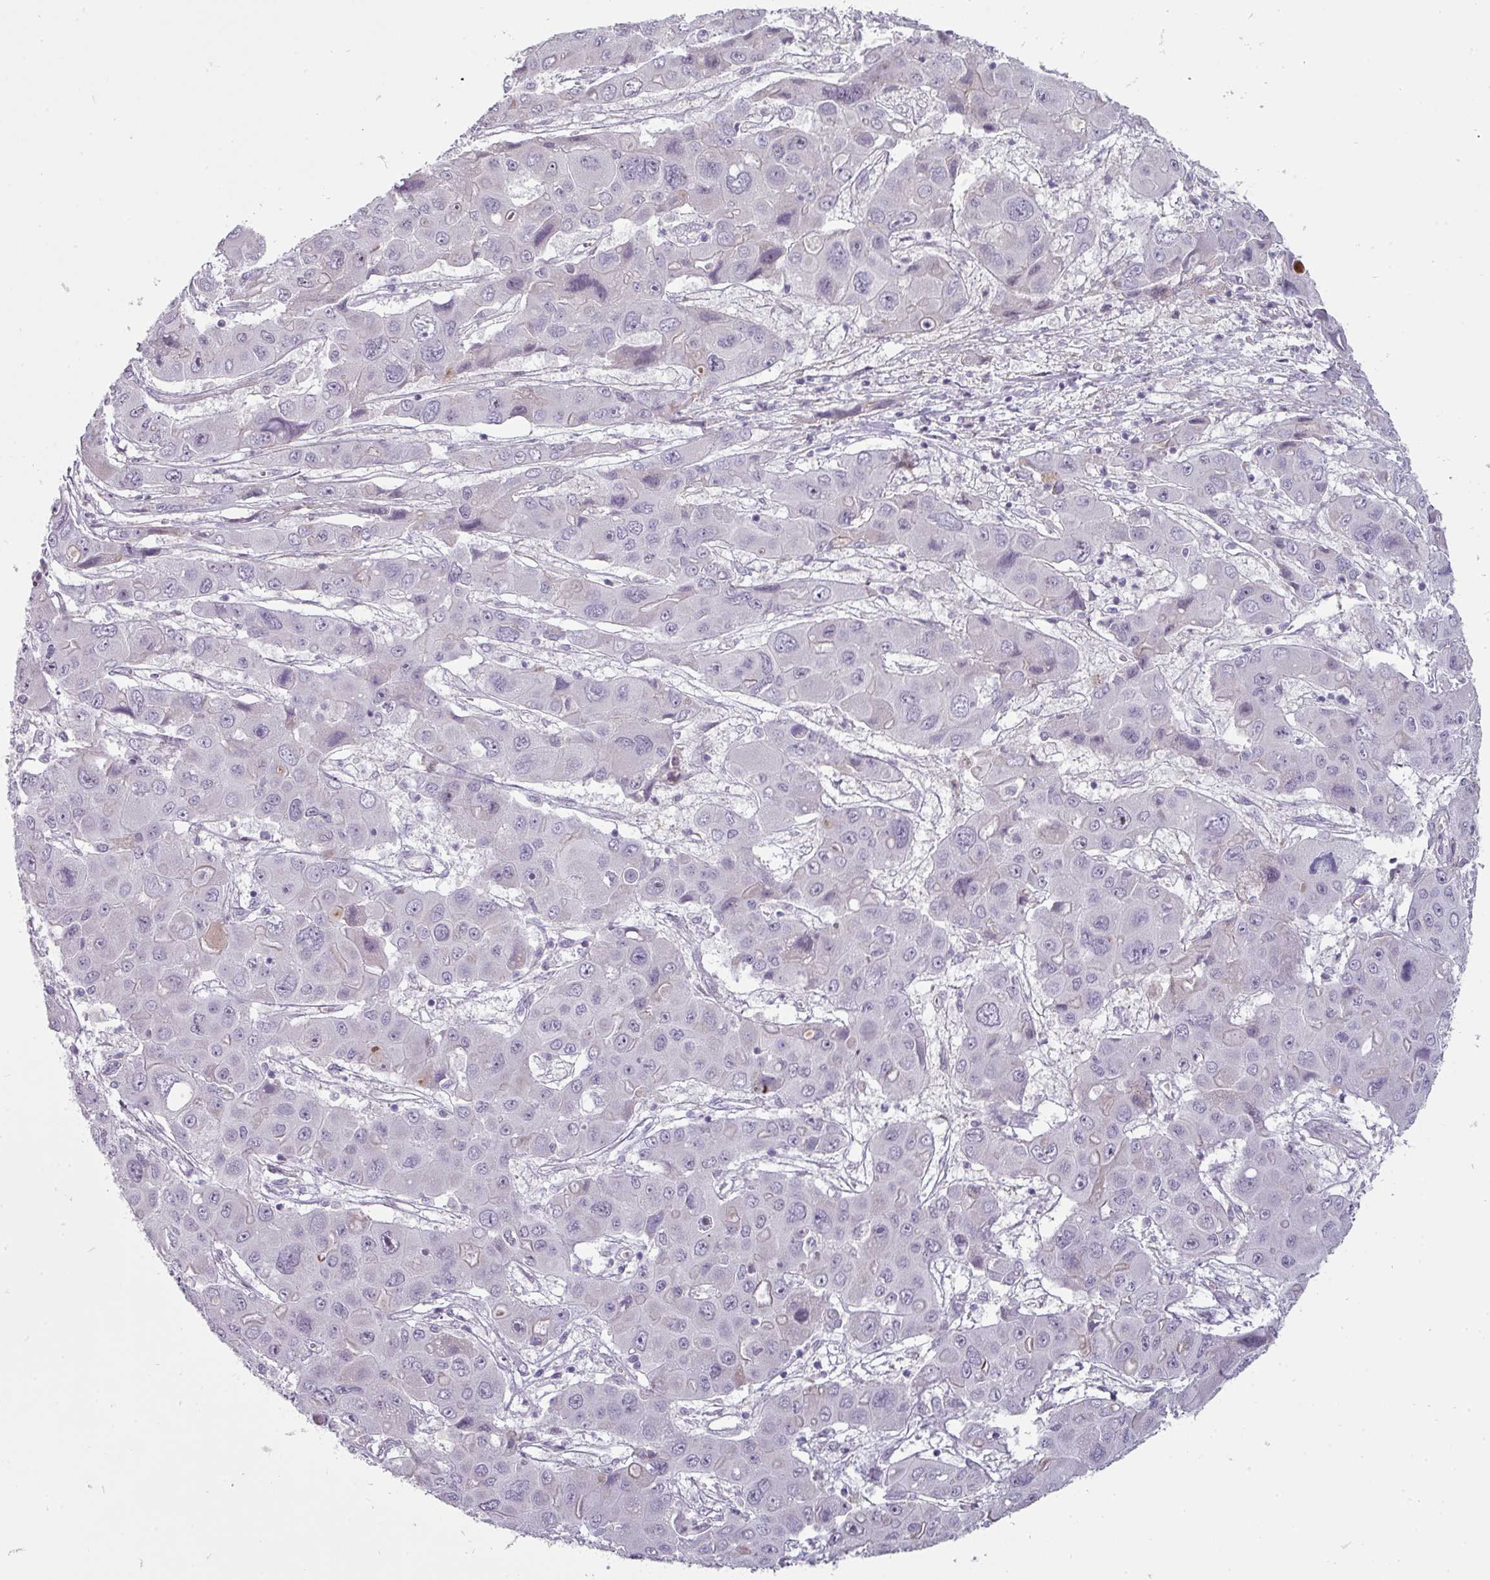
{"staining": {"intensity": "negative", "quantity": "none", "location": "none"}, "tissue": "liver cancer", "cell_type": "Tumor cells", "image_type": "cancer", "snomed": [{"axis": "morphology", "description": "Cholangiocarcinoma"}, {"axis": "topography", "description": "Liver"}], "caption": "DAB (3,3'-diaminobenzidine) immunohistochemical staining of cholangiocarcinoma (liver) demonstrates no significant expression in tumor cells. (DAB immunohistochemistry visualized using brightfield microscopy, high magnification).", "gene": "CHRDL1", "patient": {"sex": "male", "age": 67}}